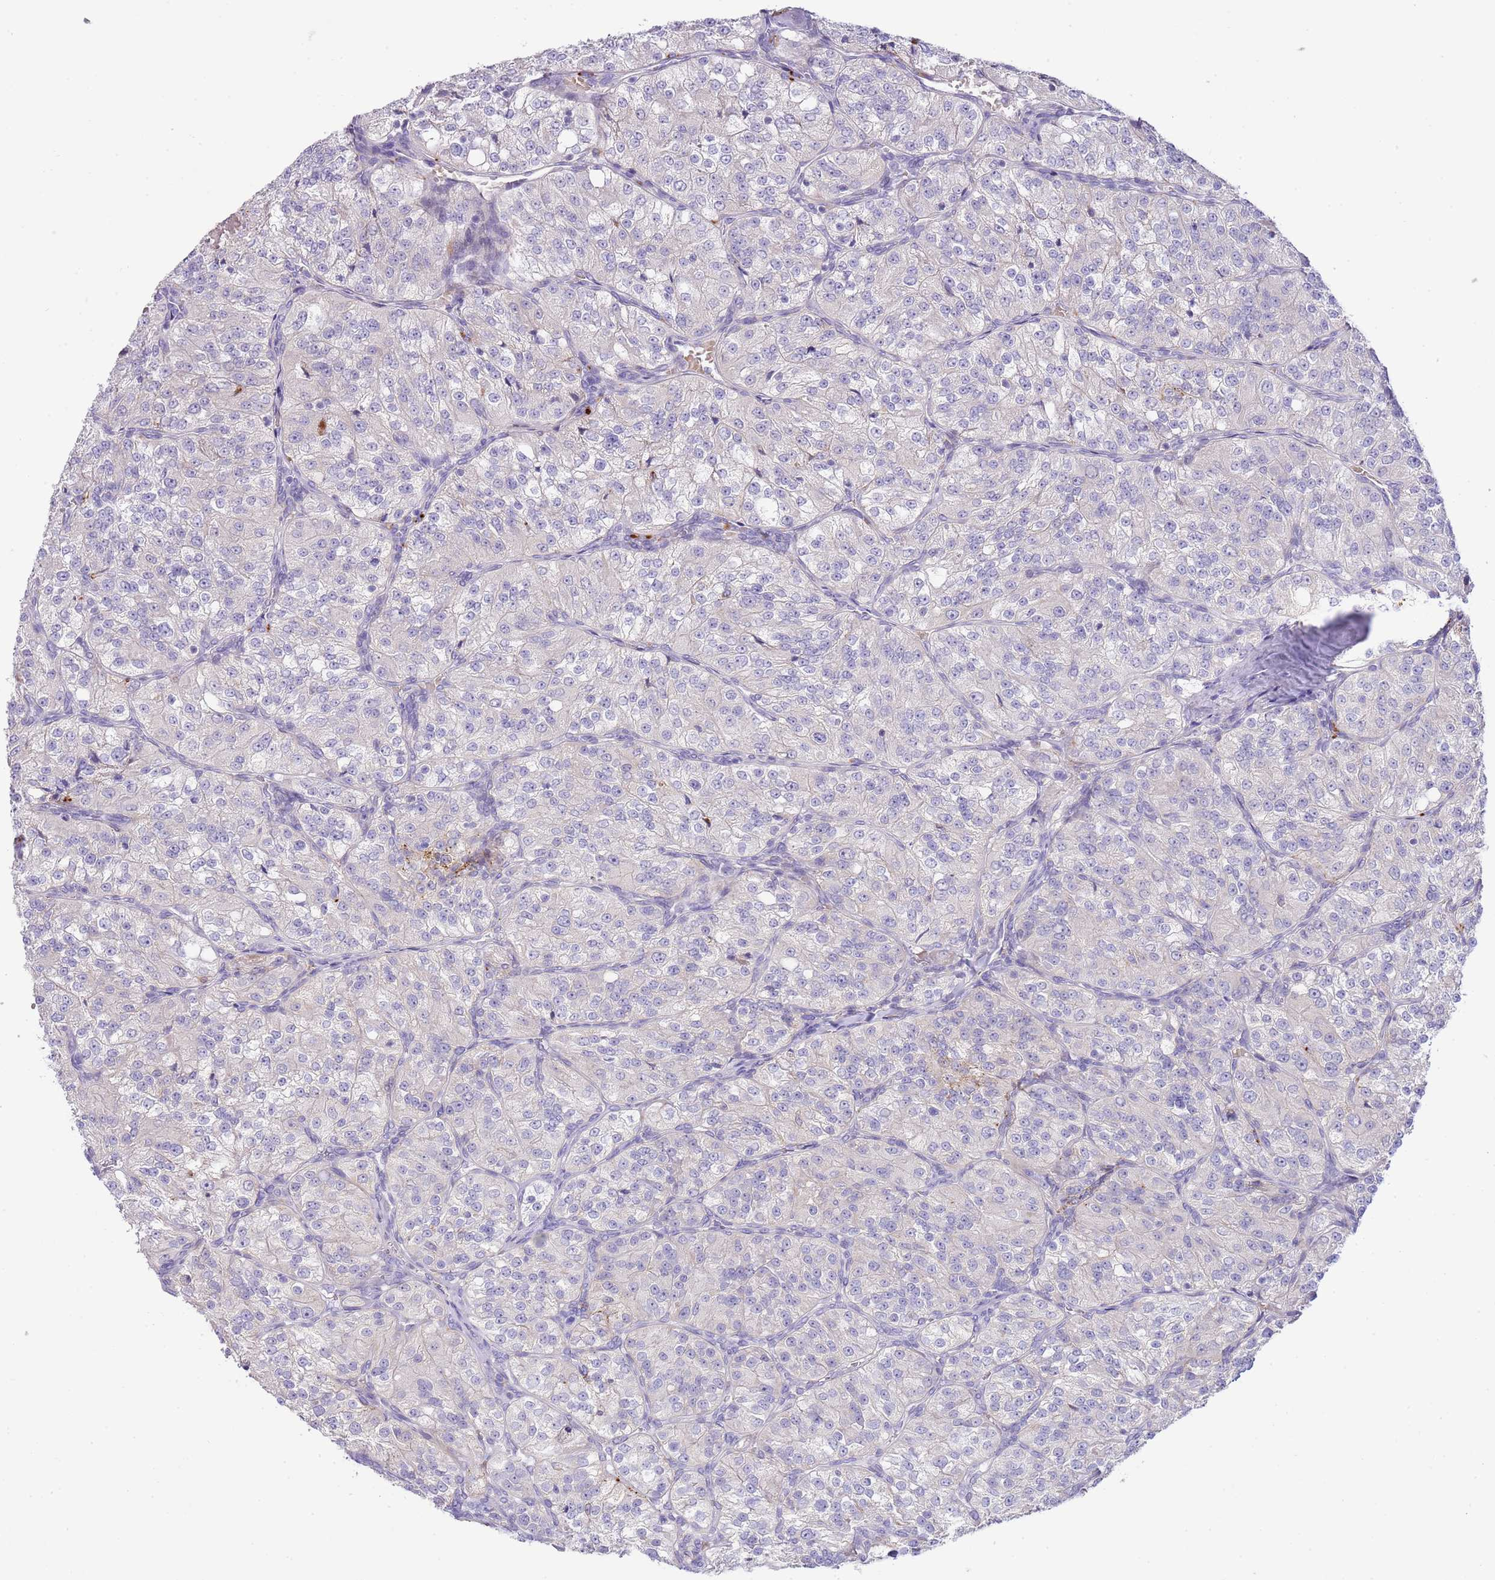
{"staining": {"intensity": "negative", "quantity": "none", "location": "none"}, "tissue": "renal cancer", "cell_type": "Tumor cells", "image_type": "cancer", "snomed": [{"axis": "morphology", "description": "Adenocarcinoma, NOS"}, {"axis": "topography", "description": "Kidney"}], "caption": "Adenocarcinoma (renal) stained for a protein using immunohistochemistry (IHC) displays no expression tumor cells.", "gene": "ABHD17A", "patient": {"sex": "female", "age": 63}}